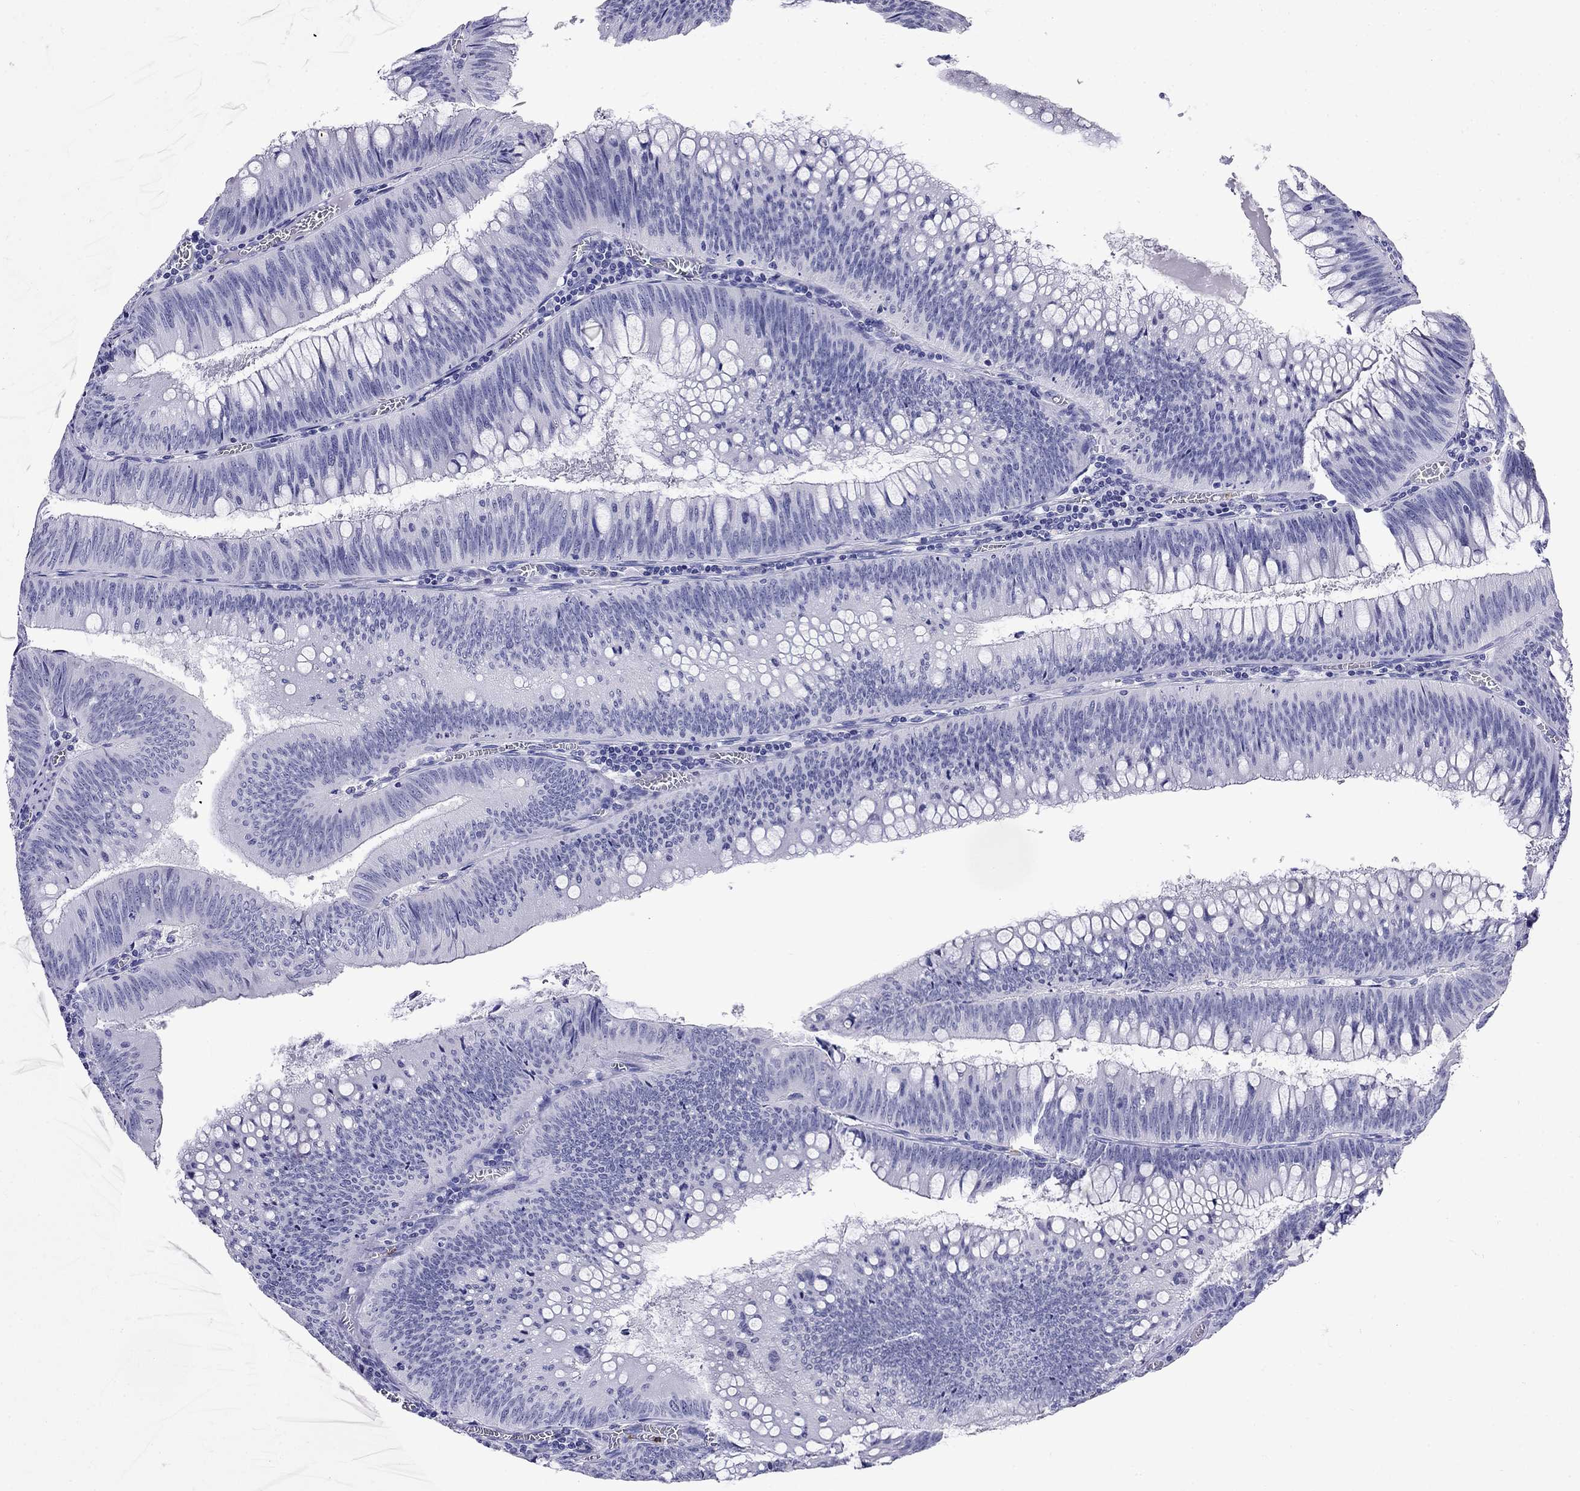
{"staining": {"intensity": "negative", "quantity": "none", "location": "none"}, "tissue": "colorectal cancer", "cell_type": "Tumor cells", "image_type": "cancer", "snomed": [{"axis": "morphology", "description": "Adenocarcinoma, NOS"}, {"axis": "topography", "description": "Rectum"}], "caption": "Immunohistochemical staining of human colorectal cancer reveals no significant staining in tumor cells.", "gene": "PPP1R36", "patient": {"sex": "female", "age": 72}}